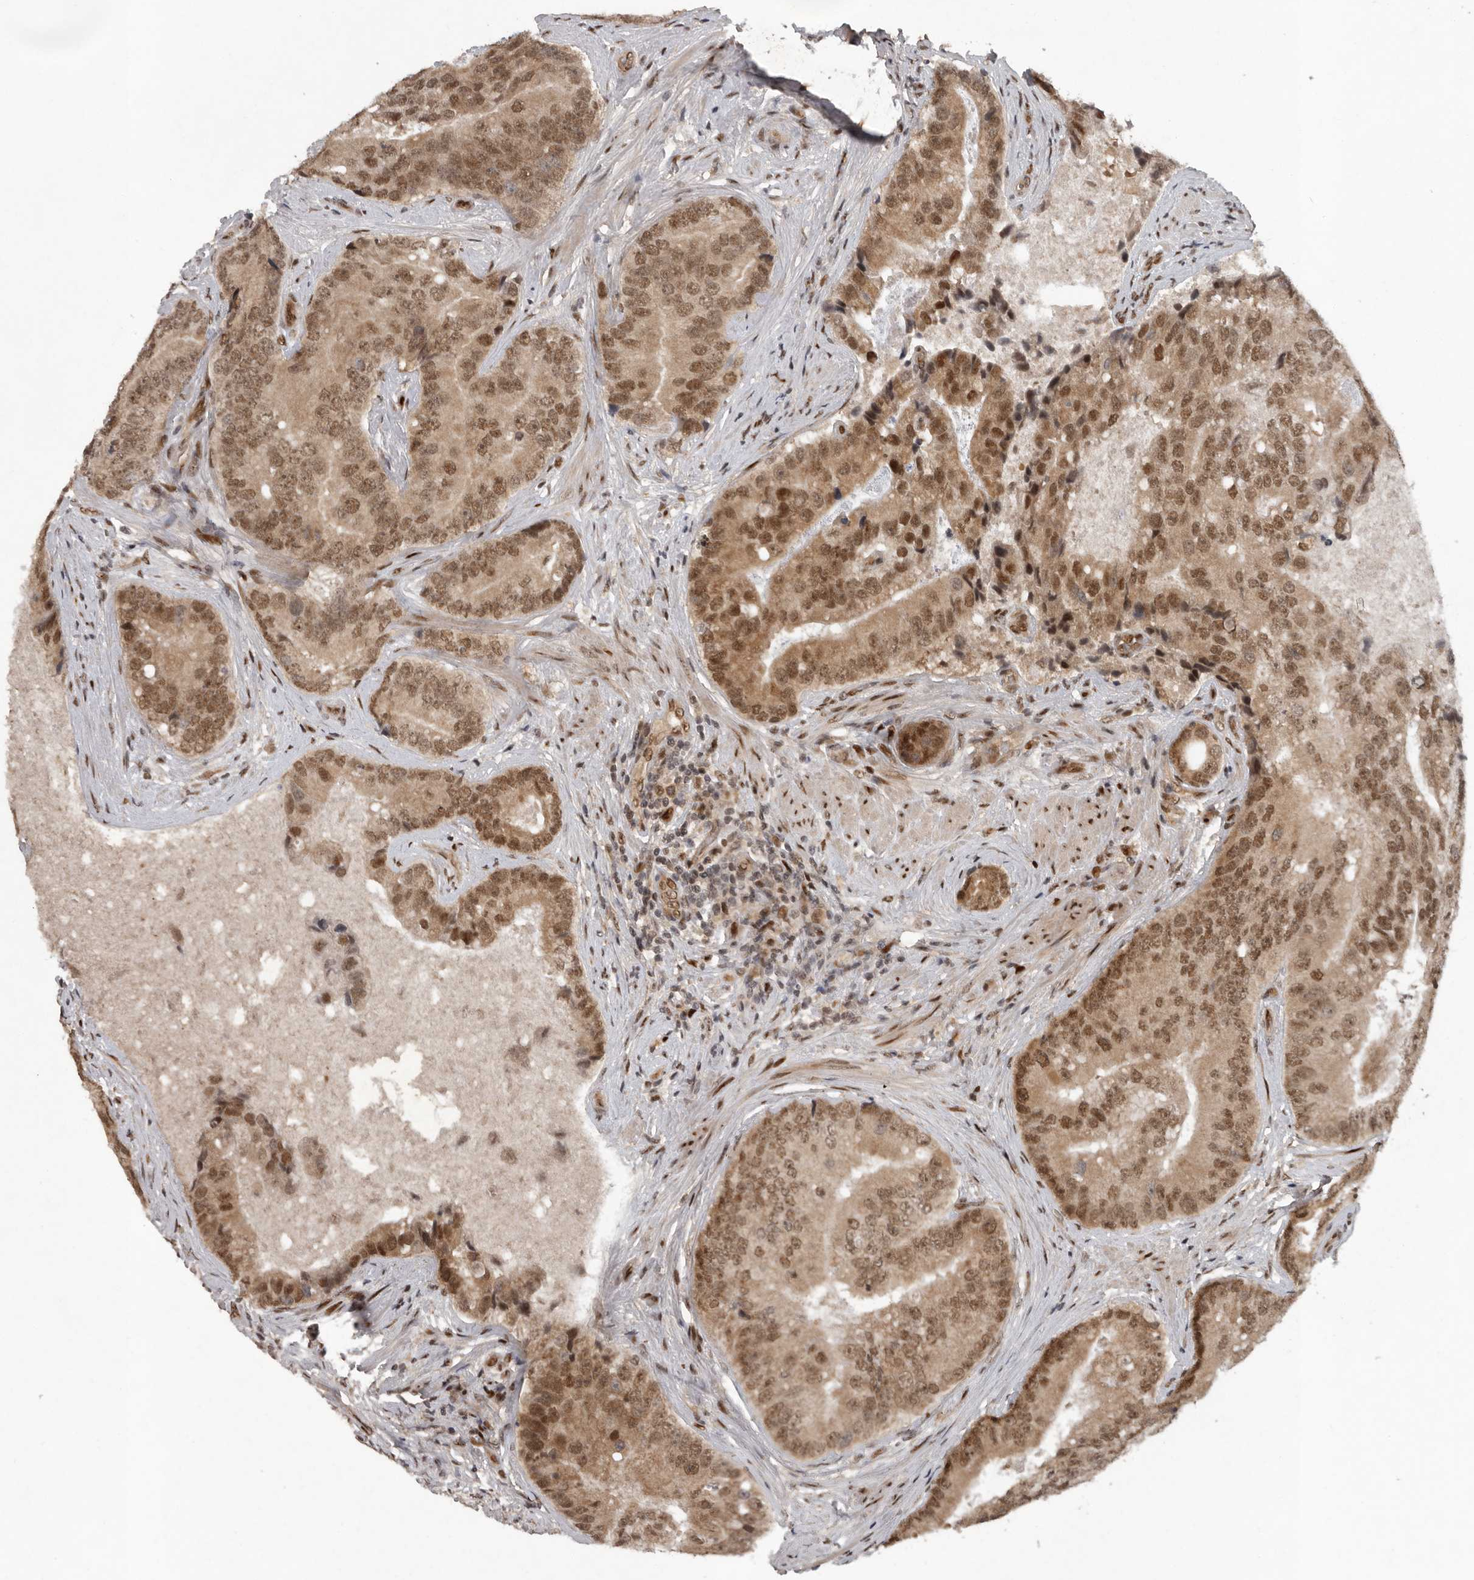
{"staining": {"intensity": "moderate", "quantity": ">75%", "location": "nuclear"}, "tissue": "prostate cancer", "cell_type": "Tumor cells", "image_type": "cancer", "snomed": [{"axis": "morphology", "description": "Adenocarcinoma, High grade"}, {"axis": "topography", "description": "Prostate"}], "caption": "Prostate cancer (adenocarcinoma (high-grade)) tissue displays moderate nuclear positivity in approximately >75% of tumor cells, visualized by immunohistochemistry.", "gene": "CDC27", "patient": {"sex": "male", "age": 70}}